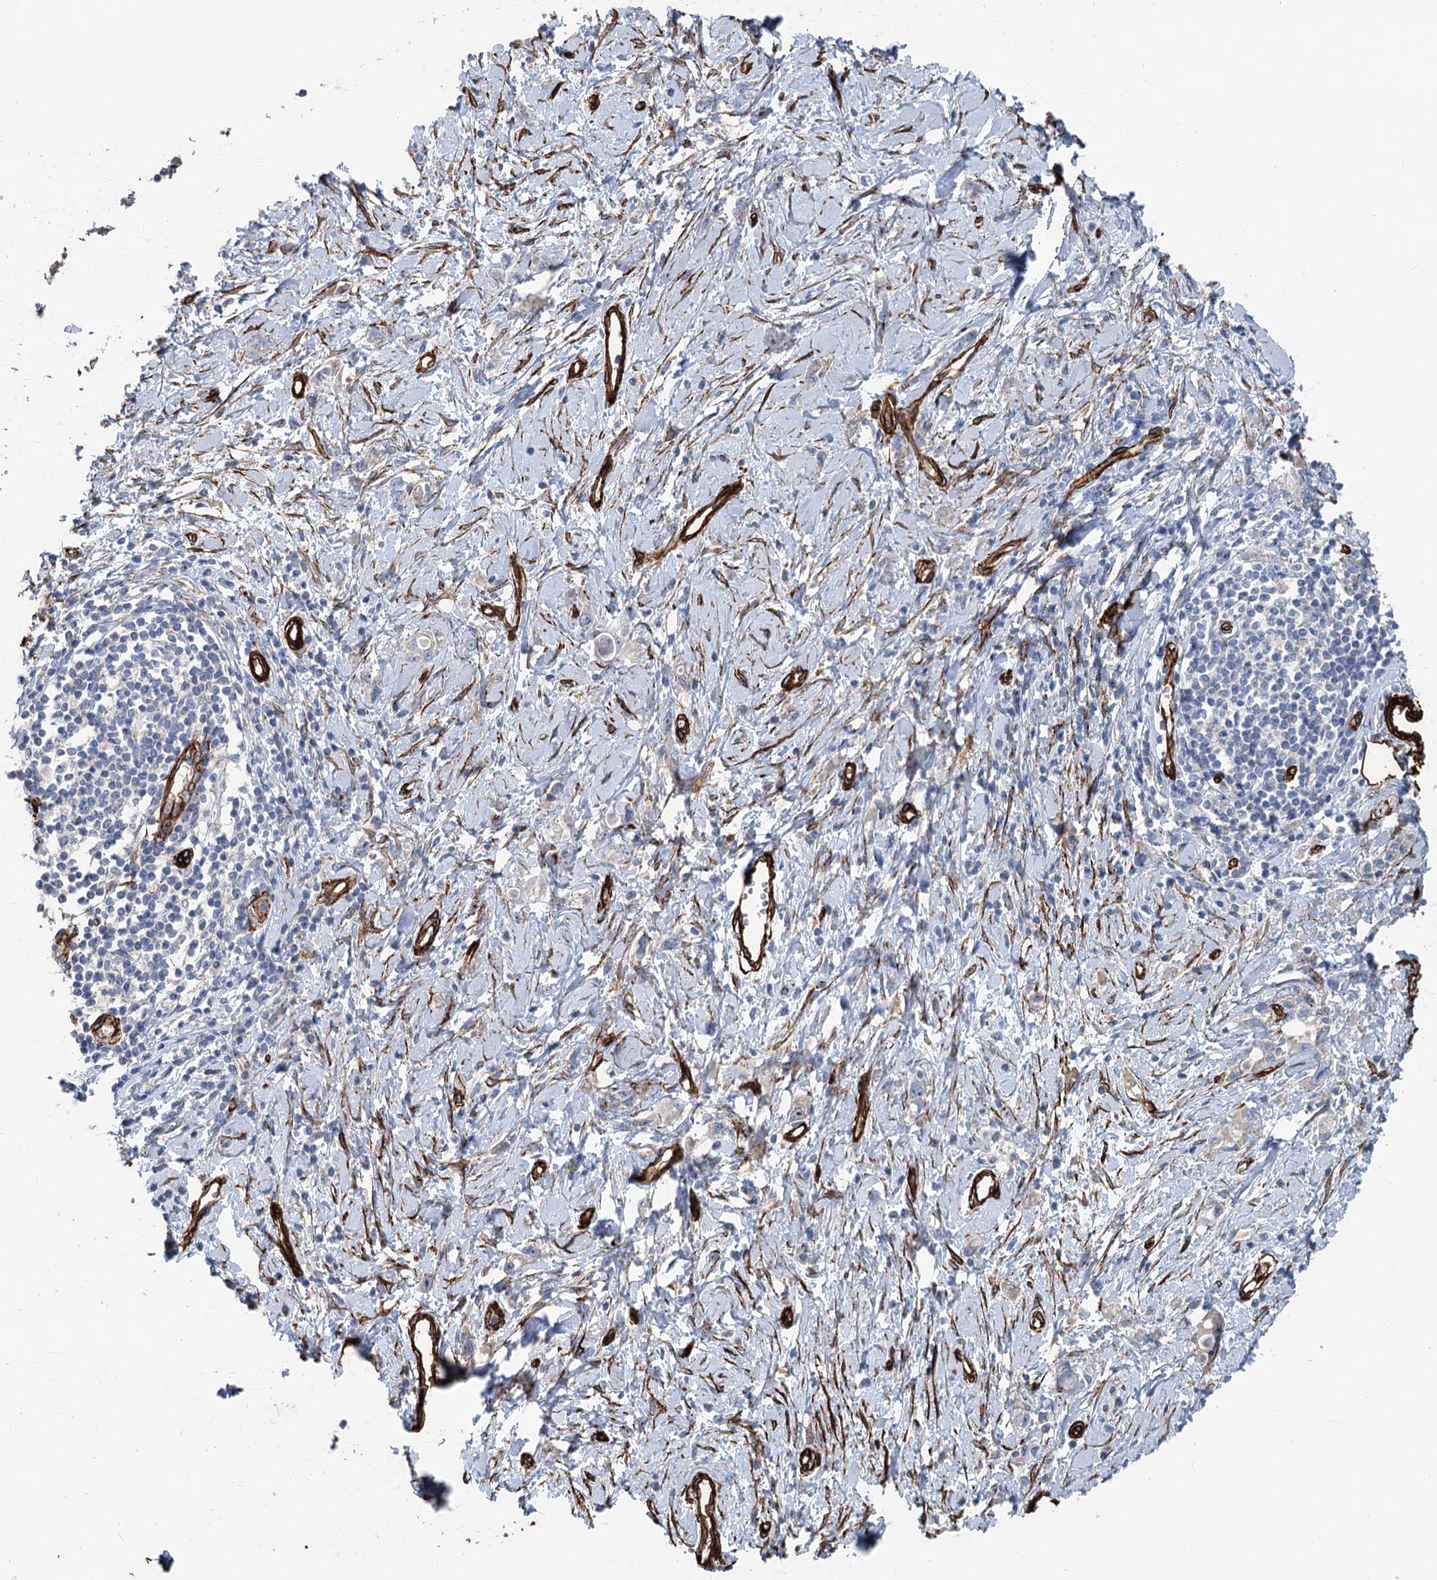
{"staining": {"intensity": "negative", "quantity": "none", "location": "none"}, "tissue": "stomach cancer", "cell_type": "Tumor cells", "image_type": "cancer", "snomed": [{"axis": "morphology", "description": "Adenocarcinoma, NOS"}, {"axis": "topography", "description": "Stomach"}], "caption": "Tumor cells show no significant staining in adenocarcinoma (stomach). (DAB immunohistochemistry (IHC) with hematoxylin counter stain).", "gene": "IQSEC1", "patient": {"sex": "female", "age": 76}}